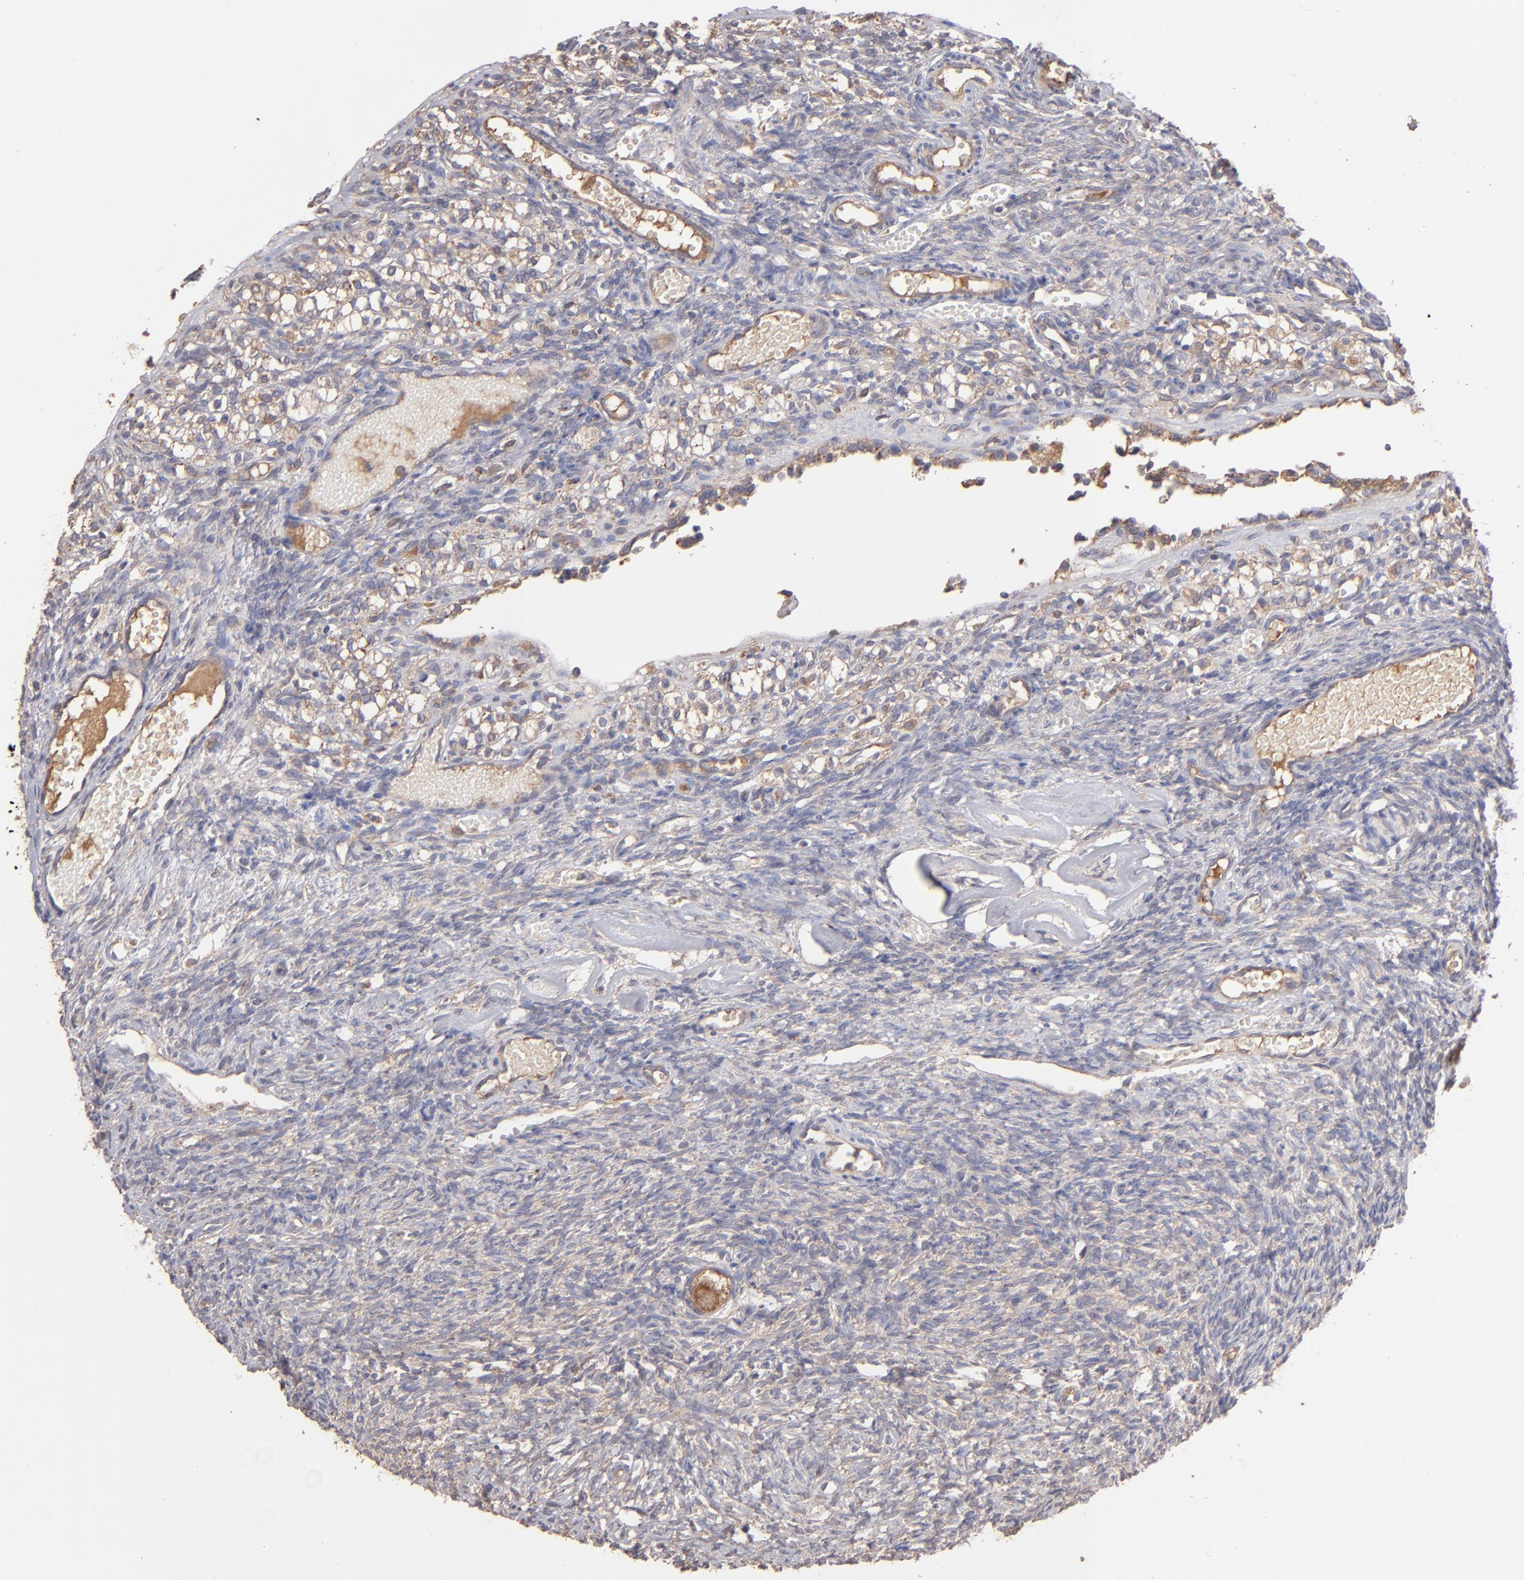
{"staining": {"intensity": "moderate", "quantity": ">75%", "location": "cytoplasmic/membranous"}, "tissue": "ovary", "cell_type": "Follicle cells", "image_type": "normal", "snomed": [{"axis": "morphology", "description": "Normal tissue, NOS"}, {"axis": "topography", "description": "Ovary"}], "caption": "Immunohistochemistry histopathology image of normal human ovary stained for a protein (brown), which exhibits medium levels of moderate cytoplasmic/membranous staining in approximately >75% of follicle cells.", "gene": "NFKBIE", "patient": {"sex": "female", "age": 35}}